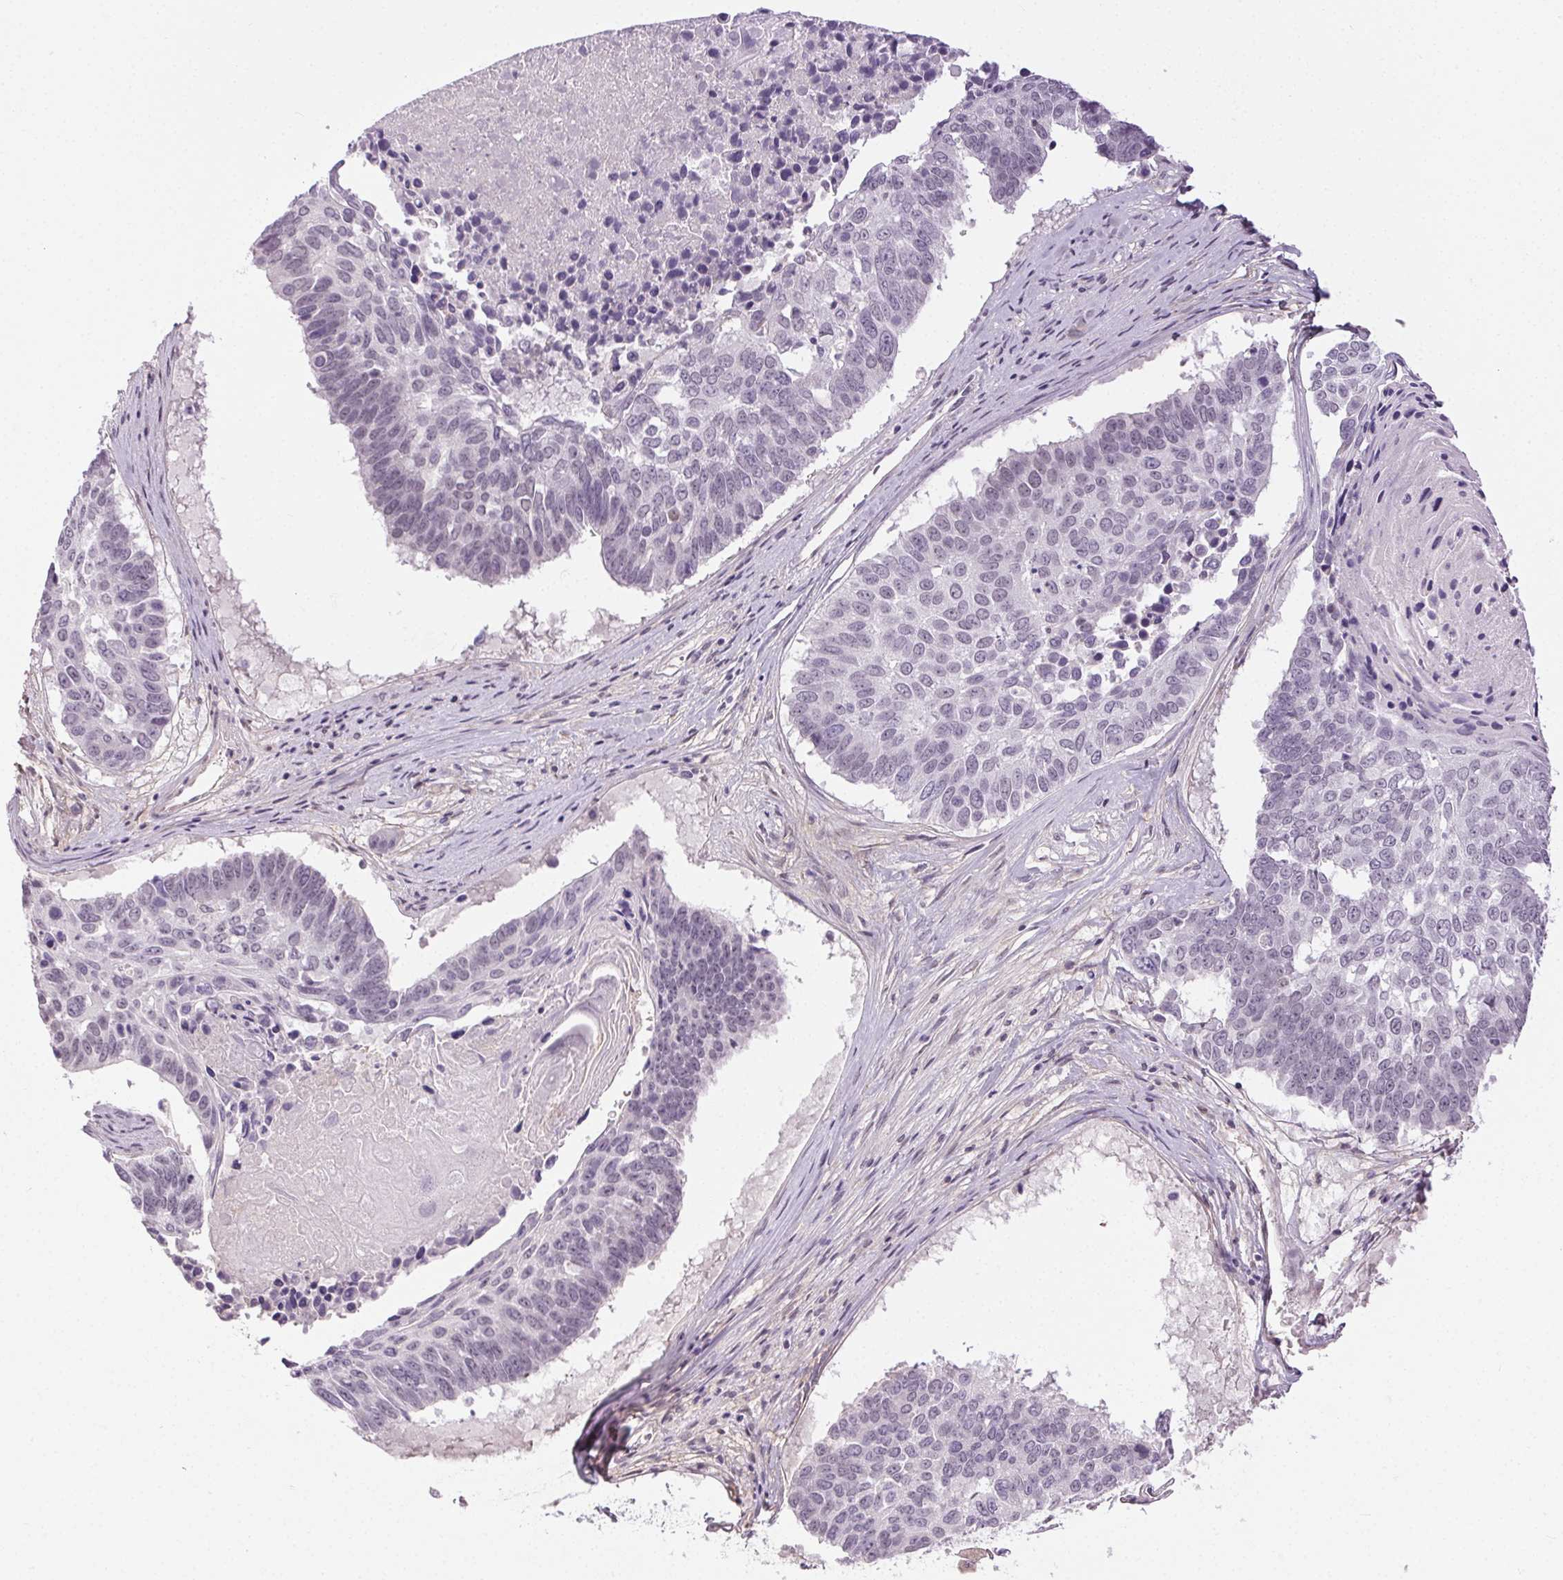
{"staining": {"intensity": "negative", "quantity": "none", "location": "none"}, "tissue": "lung cancer", "cell_type": "Tumor cells", "image_type": "cancer", "snomed": [{"axis": "morphology", "description": "Squamous cell carcinoma, NOS"}, {"axis": "topography", "description": "Lung"}], "caption": "Tumor cells are negative for protein expression in human lung squamous cell carcinoma. (DAB (3,3'-diaminobenzidine) immunohistochemistry visualized using brightfield microscopy, high magnification).", "gene": "FAM168A", "patient": {"sex": "male", "age": 73}}